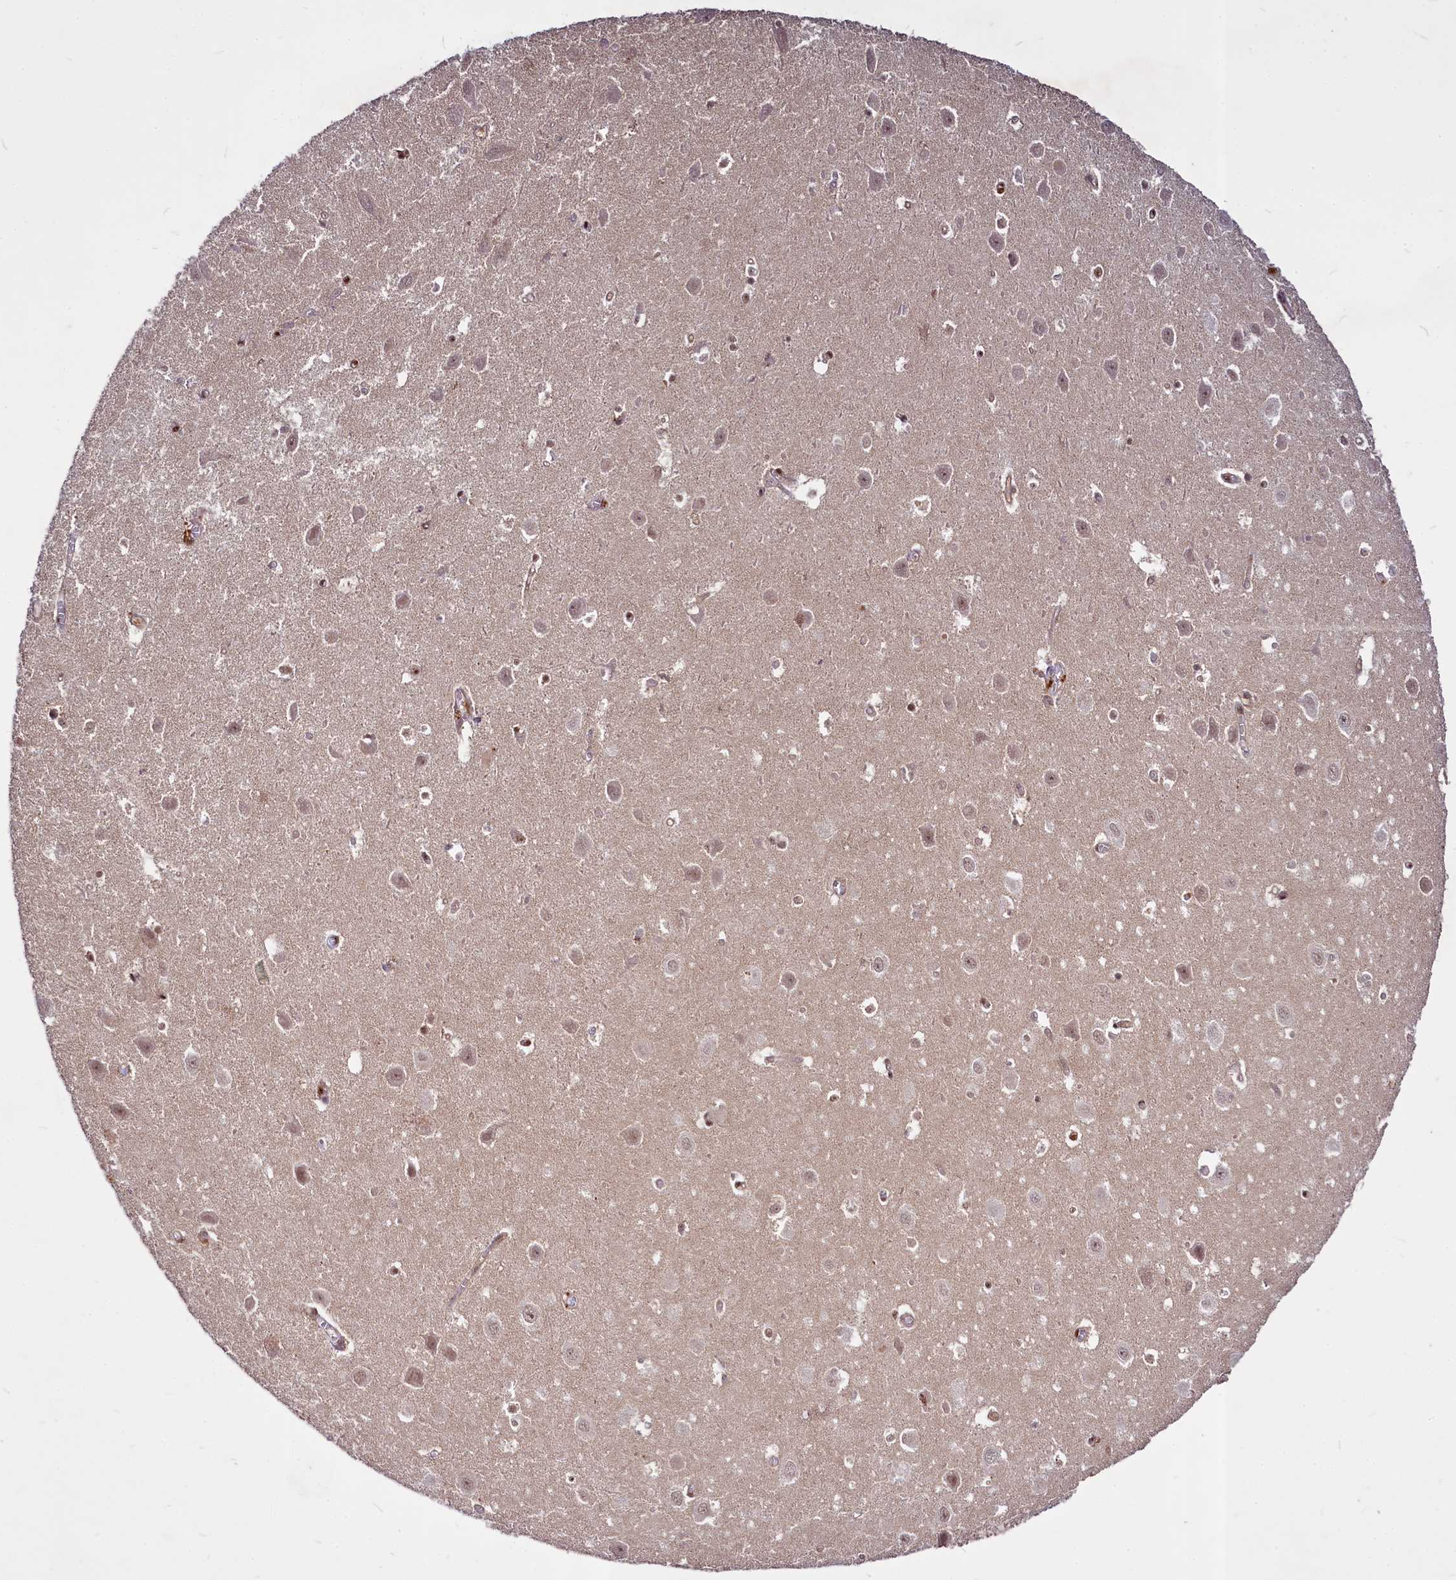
{"staining": {"intensity": "weak", "quantity": "<25%", "location": "nuclear"}, "tissue": "hippocampus", "cell_type": "Glial cells", "image_type": "normal", "snomed": [{"axis": "morphology", "description": "Normal tissue, NOS"}, {"axis": "topography", "description": "Hippocampus"}], "caption": "The micrograph demonstrates no significant positivity in glial cells of hippocampus.", "gene": "MAML2", "patient": {"sex": "female", "age": 64}}